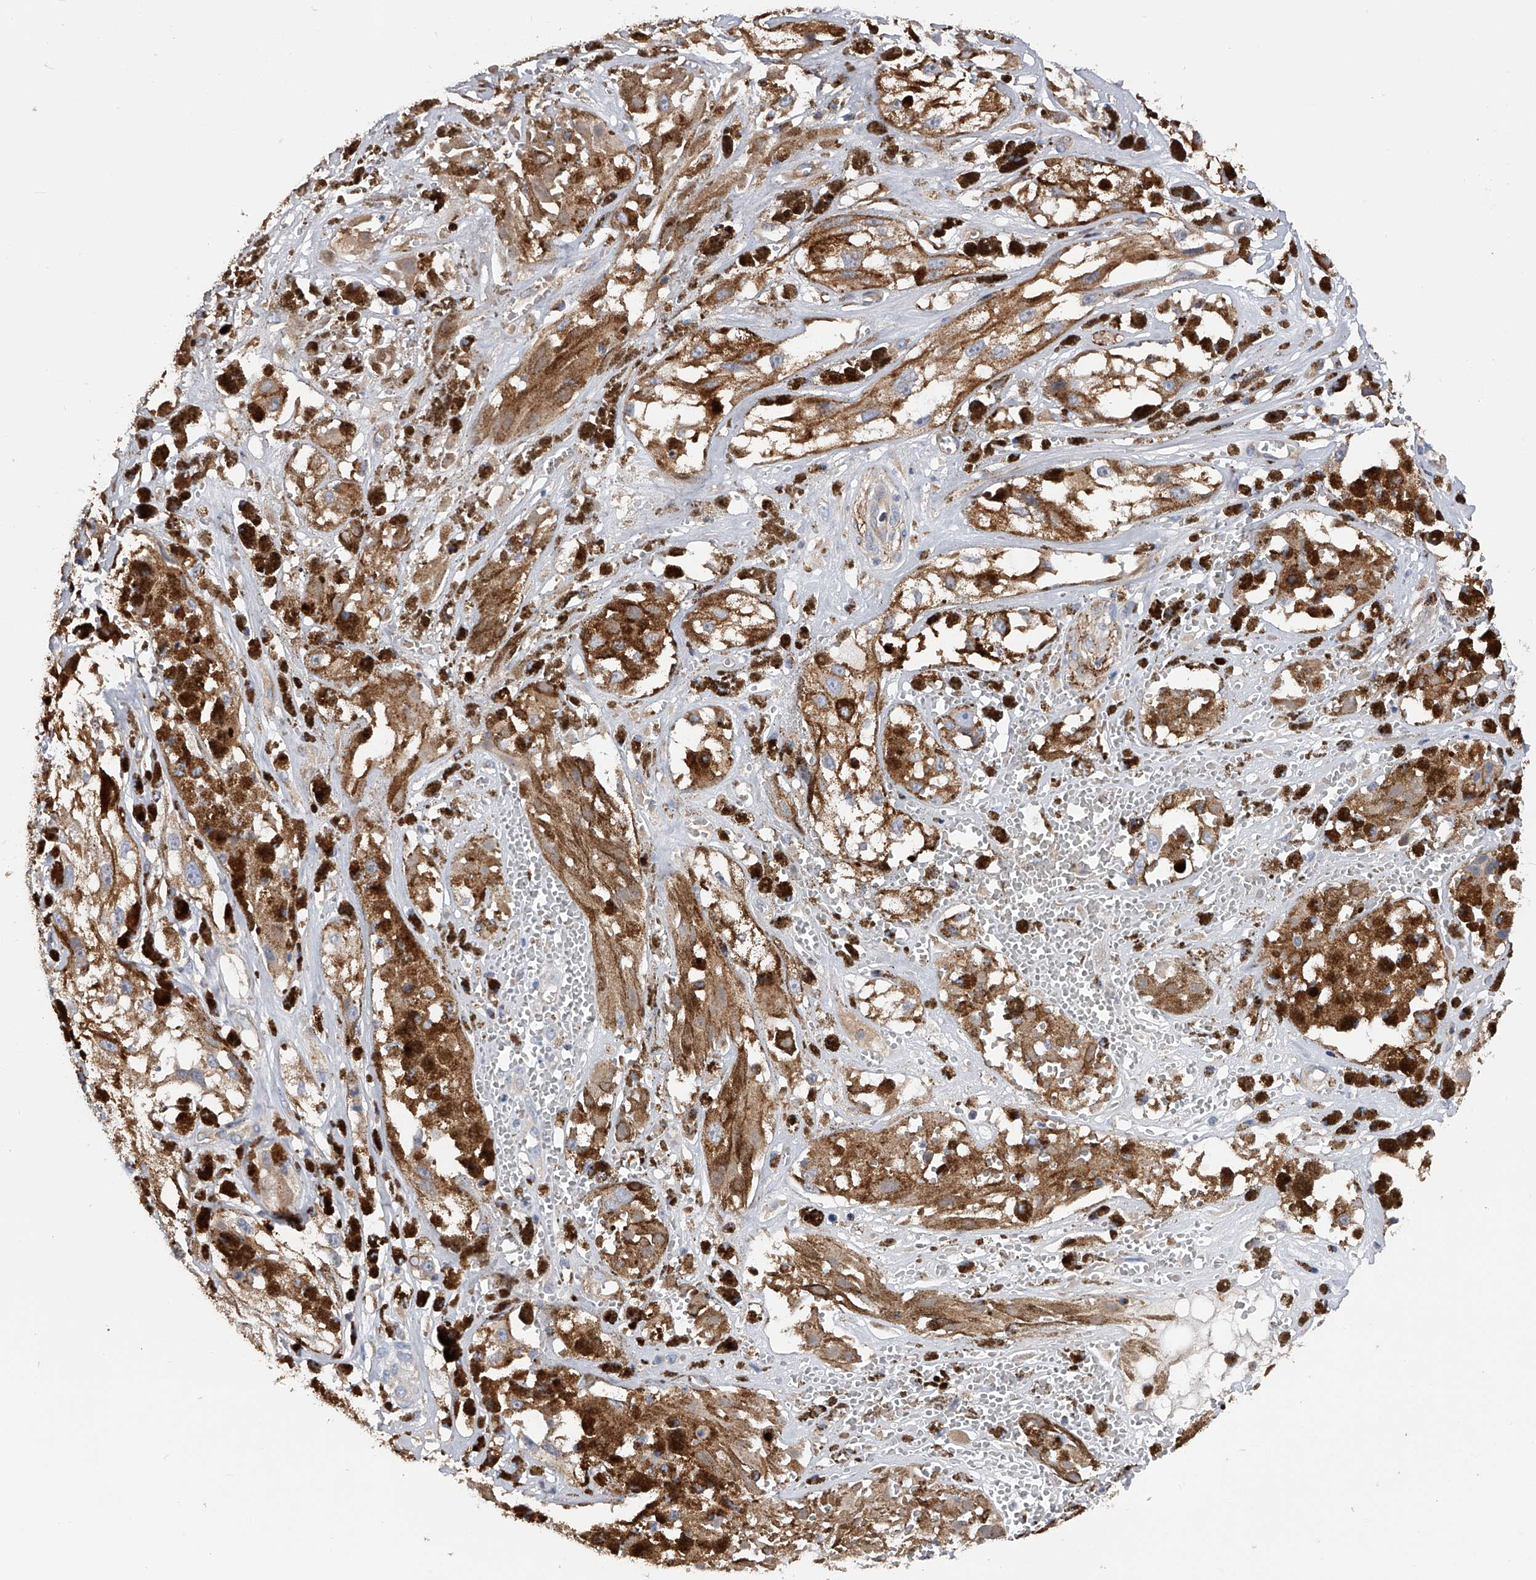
{"staining": {"intensity": "negative", "quantity": "none", "location": "none"}, "tissue": "melanoma", "cell_type": "Tumor cells", "image_type": "cancer", "snomed": [{"axis": "morphology", "description": "Malignant melanoma, NOS"}, {"axis": "topography", "description": "Skin"}], "caption": "Immunohistochemistry of malignant melanoma displays no staining in tumor cells.", "gene": "RWDD2A", "patient": {"sex": "male", "age": 88}}